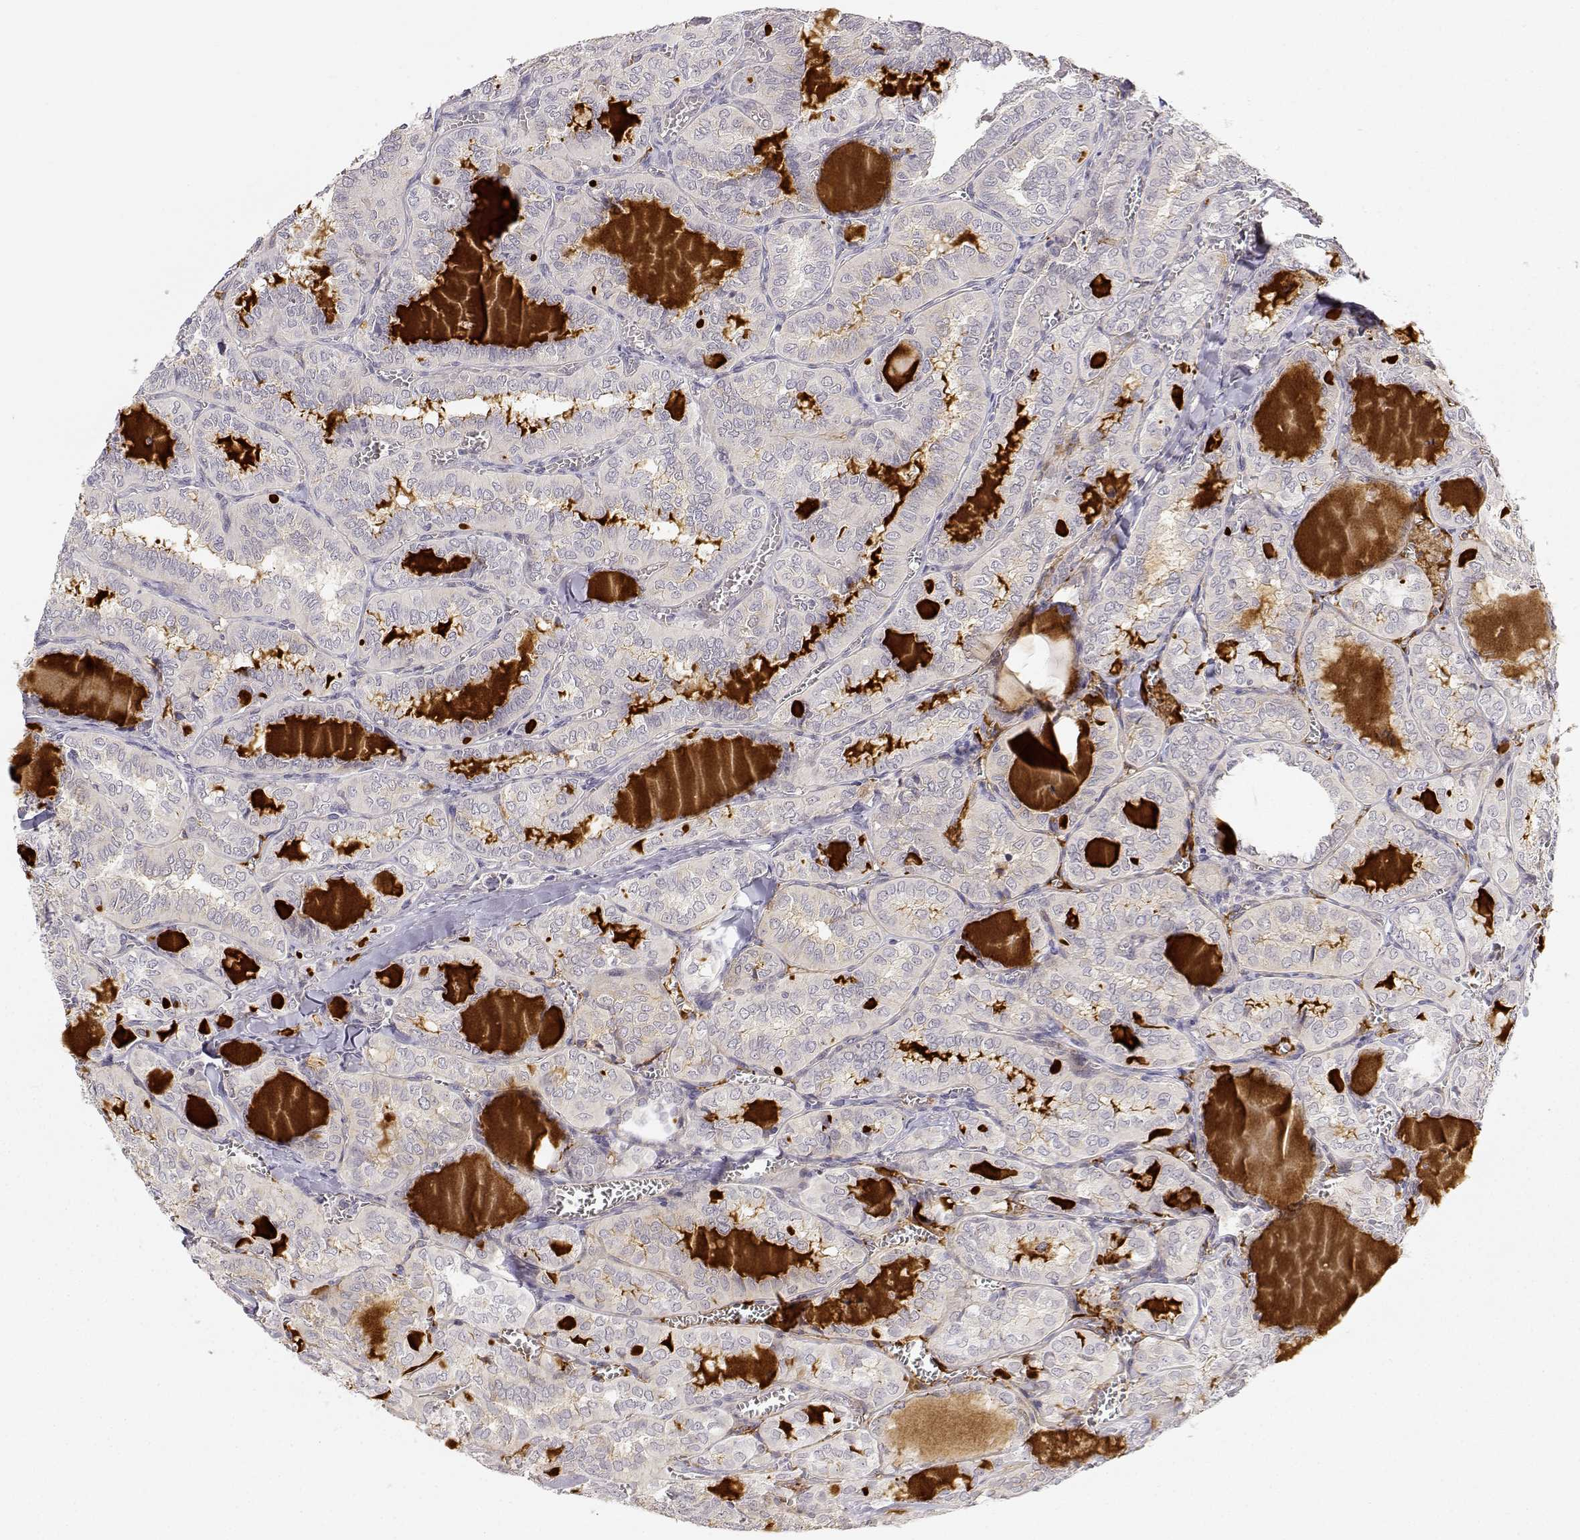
{"staining": {"intensity": "negative", "quantity": "none", "location": "none"}, "tissue": "thyroid cancer", "cell_type": "Tumor cells", "image_type": "cancer", "snomed": [{"axis": "morphology", "description": "Papillary adenocarcinoma, NOS"}, {"axis": "topography", "description": "Thyroid gland"}], "caption": "Tumor cells show no significant expression in thyroid cancer (papillary adenocarcinoma). (DAB (3,3'-diaminobenzidine) immunohistochemistry (IHC) visualized using brightfield microscopy, high magnification).", "gene": "EAF2", "patient": {"sex": "female", "age": 41}}